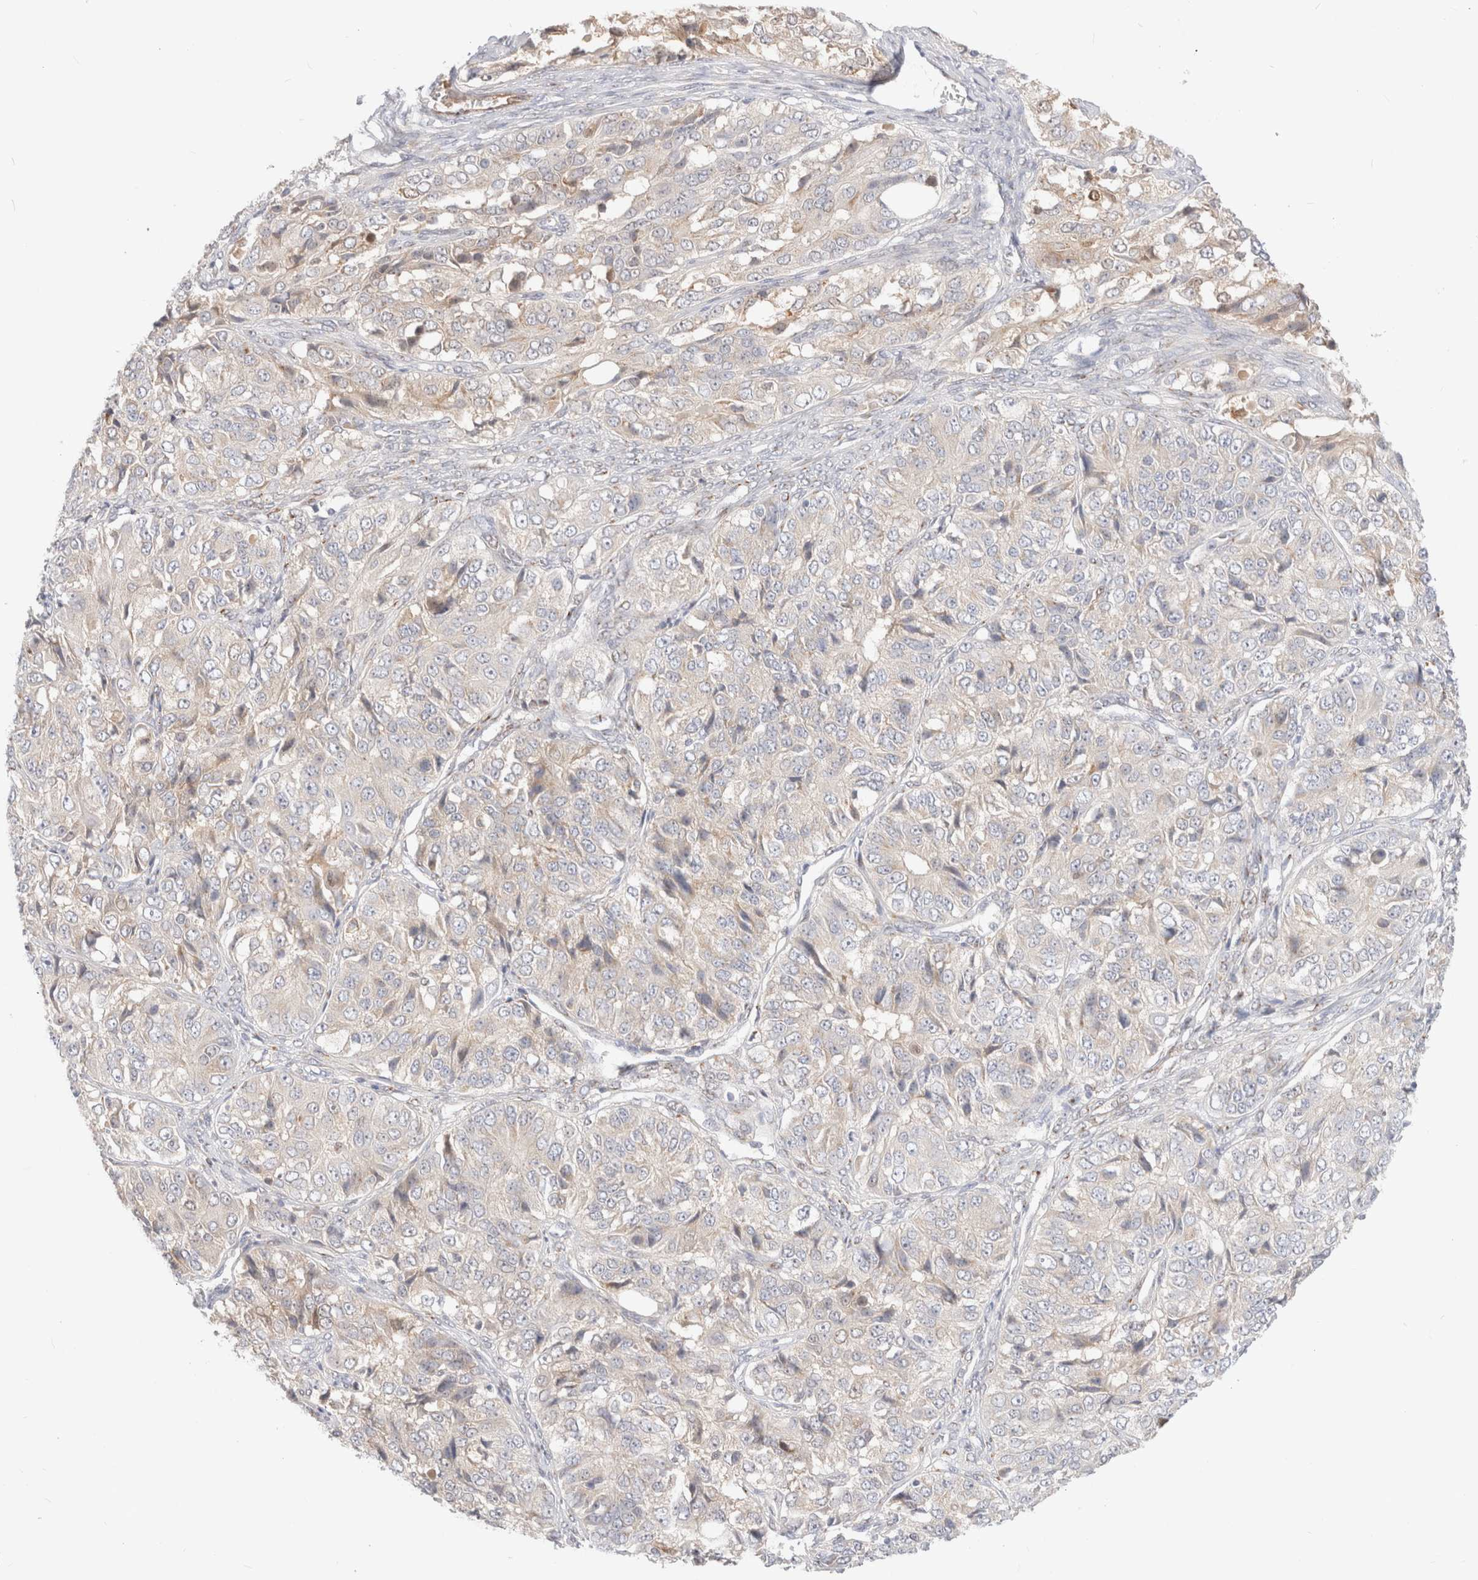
{"staining": {"intensity": "negative", "quantity": "none", "location": "none"}, "tissue": "ovarian cancer", "cell_type": "Tumor cells", "image_type": "cancer", "snomed": [{"axis": "morphology", "description": "Carcinoma, endometroid"}, {"axis": "topography", "description": "Ovary"}], "caption": "Ovarian endometroid carcinoma stained for a protein using immunohistochemistry (IHC) shows no positivity tumor cells.", "gene": "EFCAB13", "patient": {"sex": "female", "age": 51}}